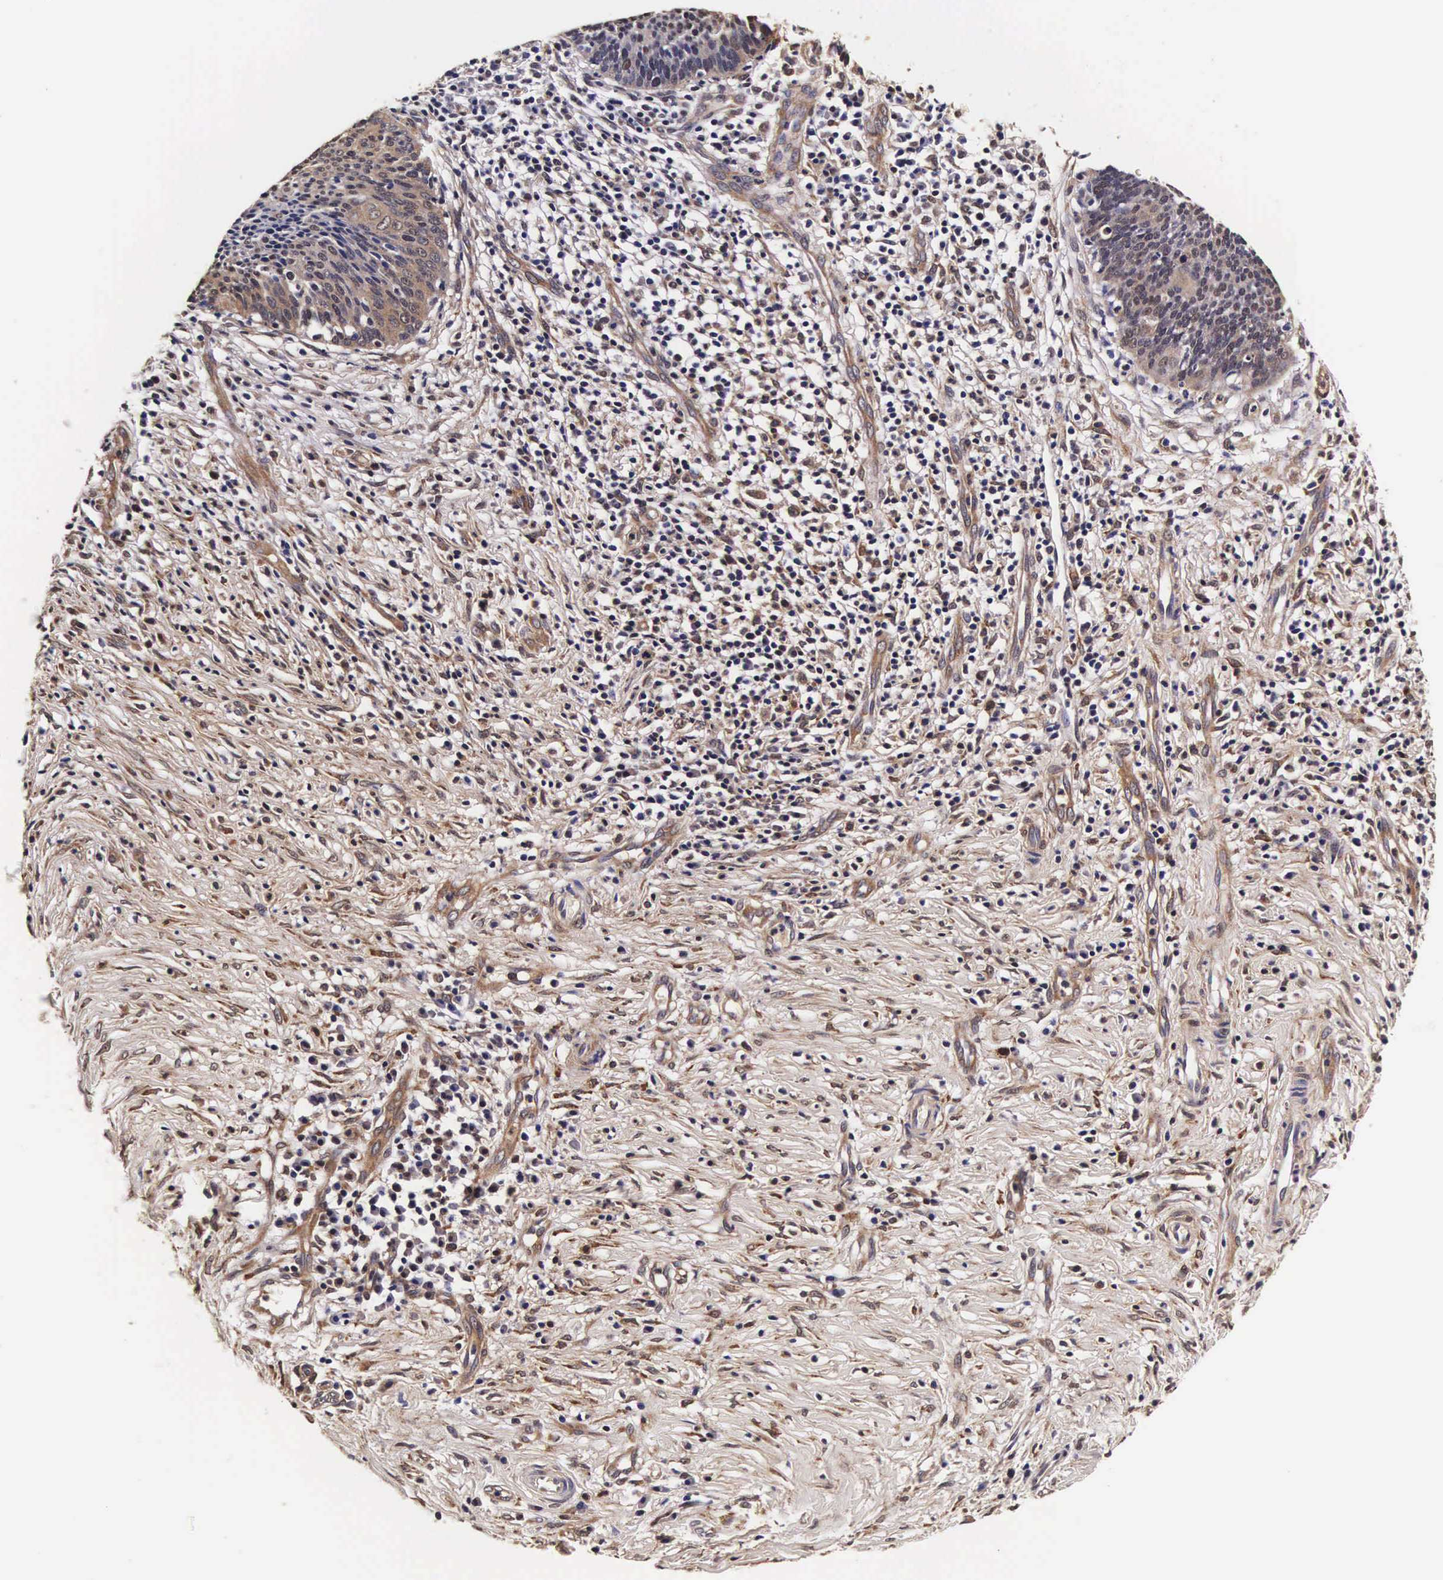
{"staining": {"intensity": "moderate", "quantity": ">75%", "location": "cytoplasmic/membranous,nuclear"}, "tissue": "cervical cancer", "cell_type": "Tumor cells", "image_type": "cancer", "snomed": [{"axis": "morphology", "description": "Squamous cell carcinoma, NOS"}, {"axis": "topography", "description": "Cervix"}], "caption": "Protein expression by IHC displays moderate cytoplasmic/membranous and nuclear staining in about >75% of tumor cells in squamous cell carcinoma (cervical).", "gene": "TECPR2", "patient": {"sex": "female", "age": 41}}